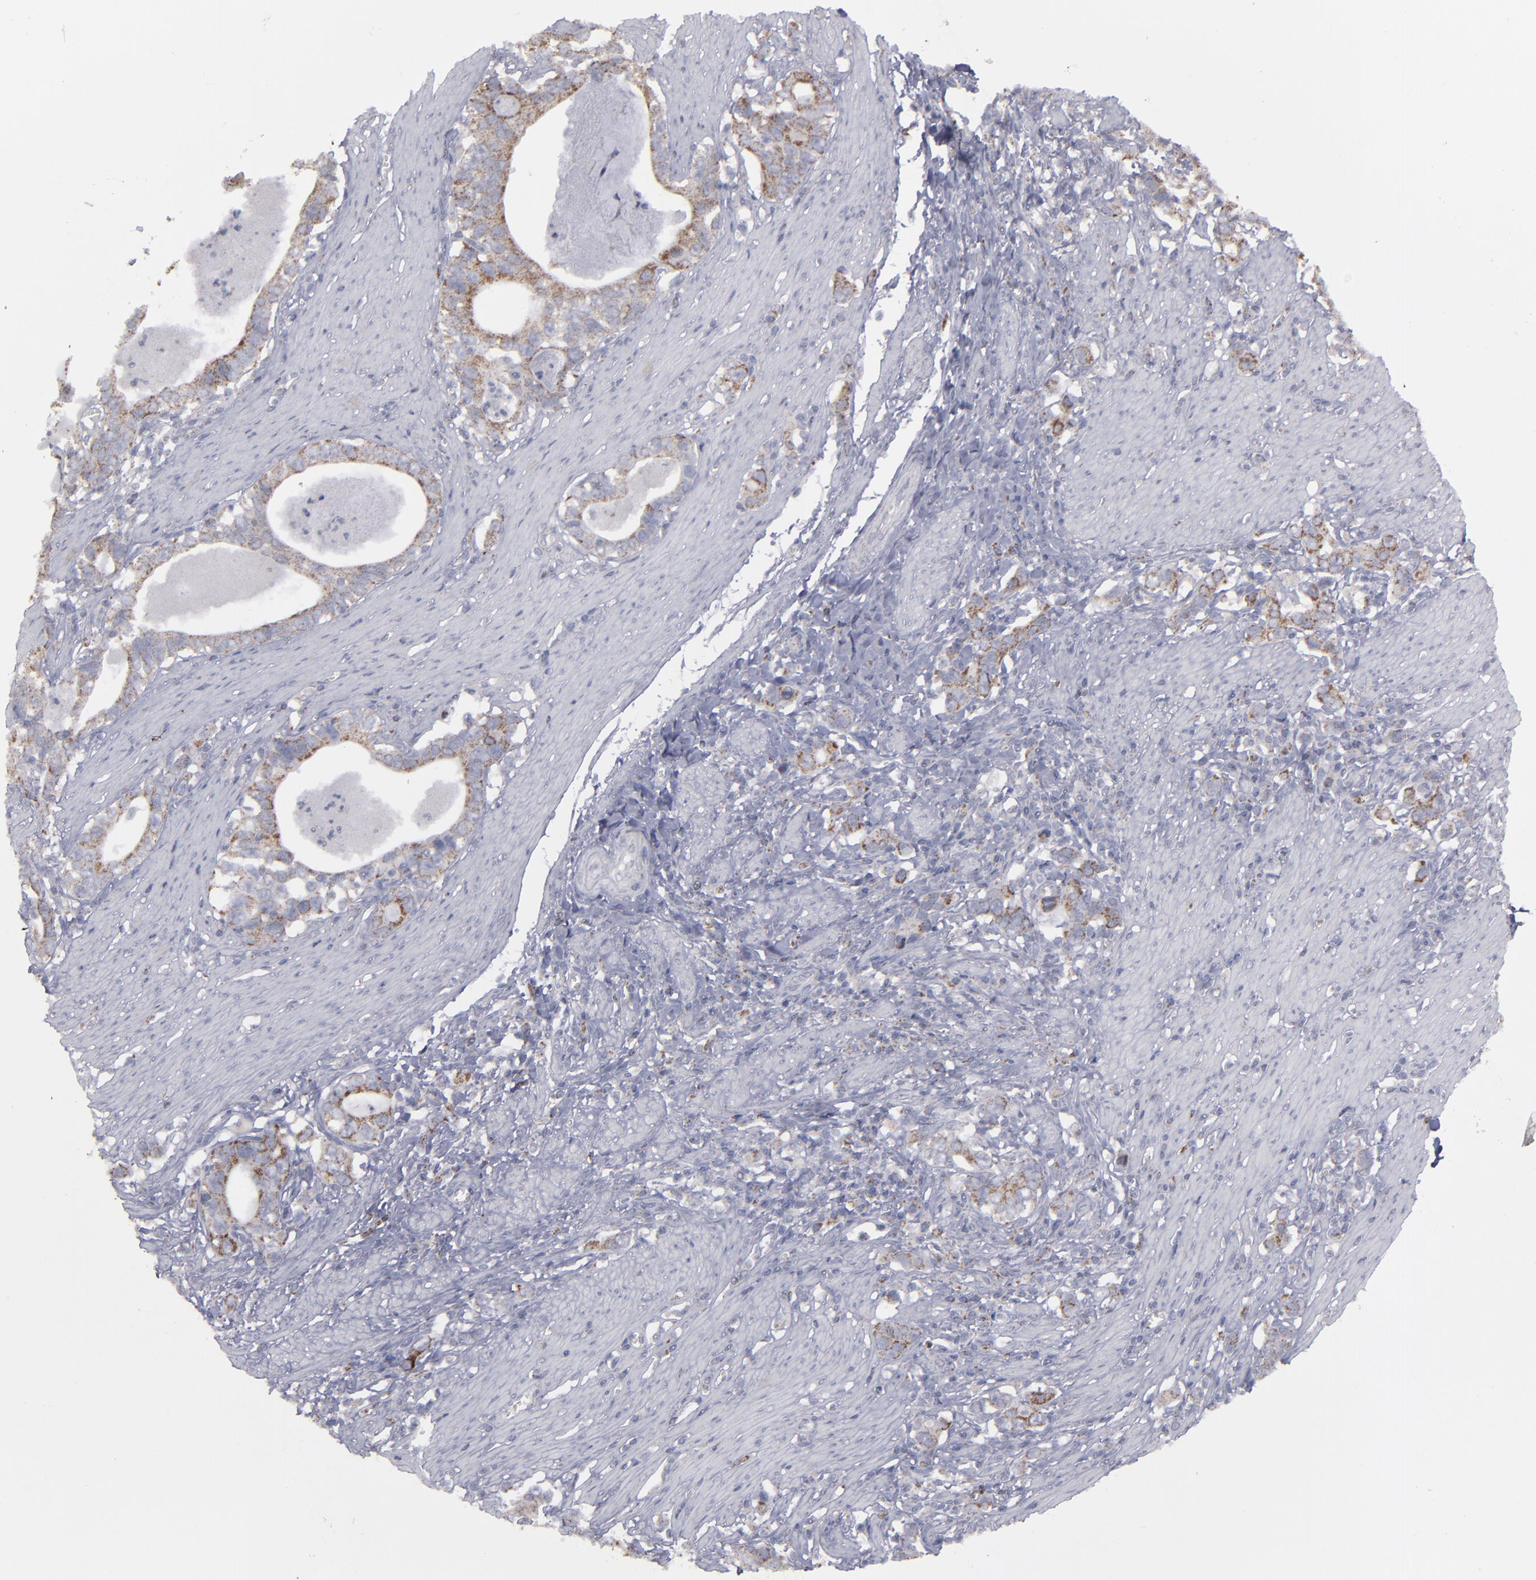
{"staining": {"intensity": "moderate", "quantity": "25%-75%", "location": "cytoplasmic/membranous"}, "tissue": "stomach cancer", "cell_type": "Tumor cells", "image_type": "cancer", "snomed": [{"axis": "morphology", "description": "Adenocarcinoma, NOS"}, {"axis": "topography", "description": "Stomach, lower"}], "caption": "Tumor cells demonstrate moderate cytoplasmic/membranous positivity in about 25%-75% of cells in stomach cancer. Using DAB (3,3'-diaminobenzidine) (brown) and hematoxylin (blue) stains, captured at high magnification using brightfield microscopy.", "gene": "MYOM2", "patient": {"sex": "female", "age": 72}}